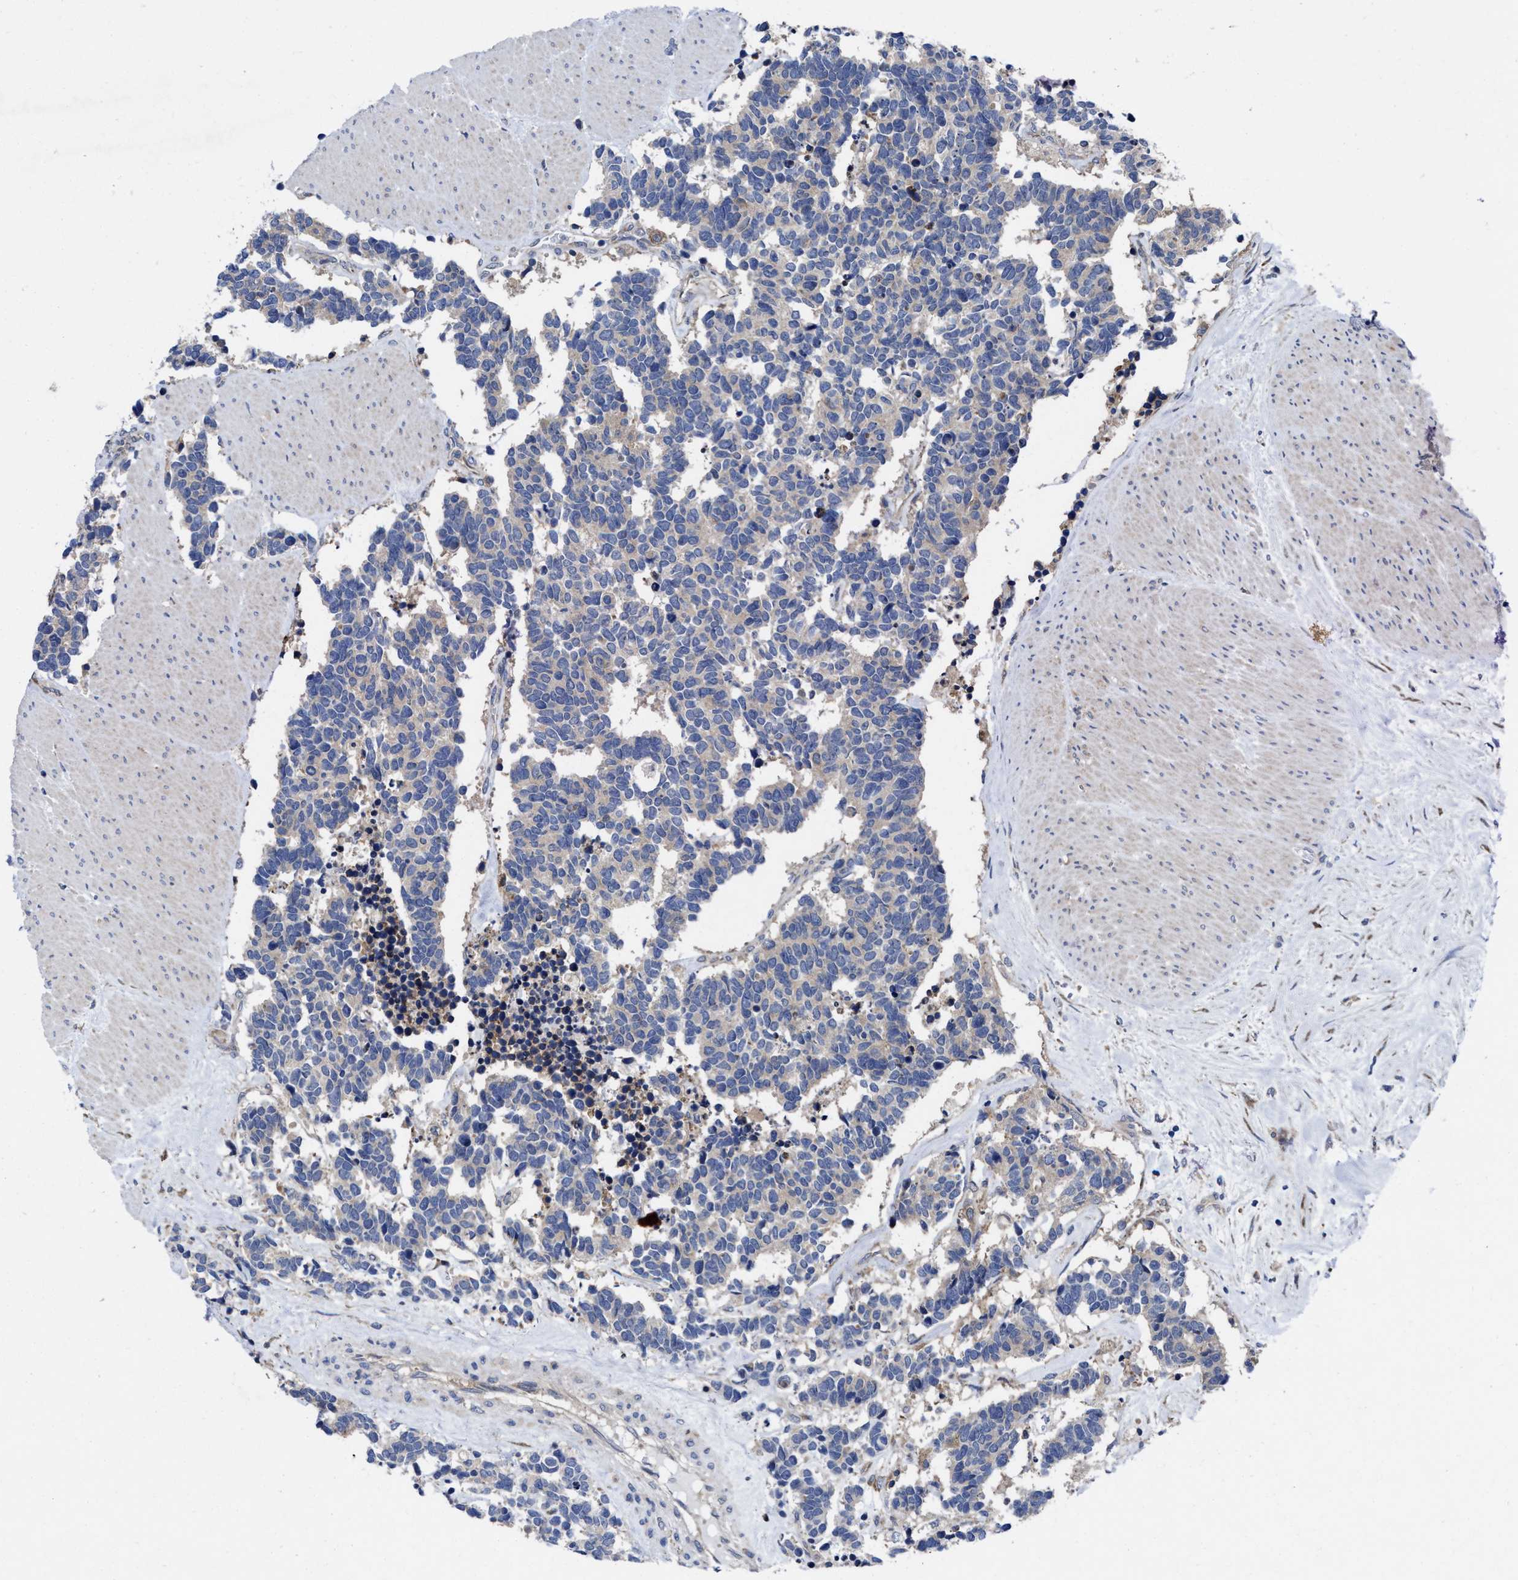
{"staining": {"intensity": "negative", "quantity": "none", "location": "none"}, "tissue": "carcinoid", "cell_type": "Tumor cells", "image_type": "cancer", "snomed": [{"axis": "morphology", "description": "Carcinoma, NOS"}, {"axis": "morphology", "description": "Carcinoid, malignant, NOS"}, {"axis": "topography", "description": "Urinary bladder"}], "caption": "Tumor cells show no significant protein positivity in carcinoid.", "gene": "TXNDC17", "patient": {"sex": "male", "age": 57}}